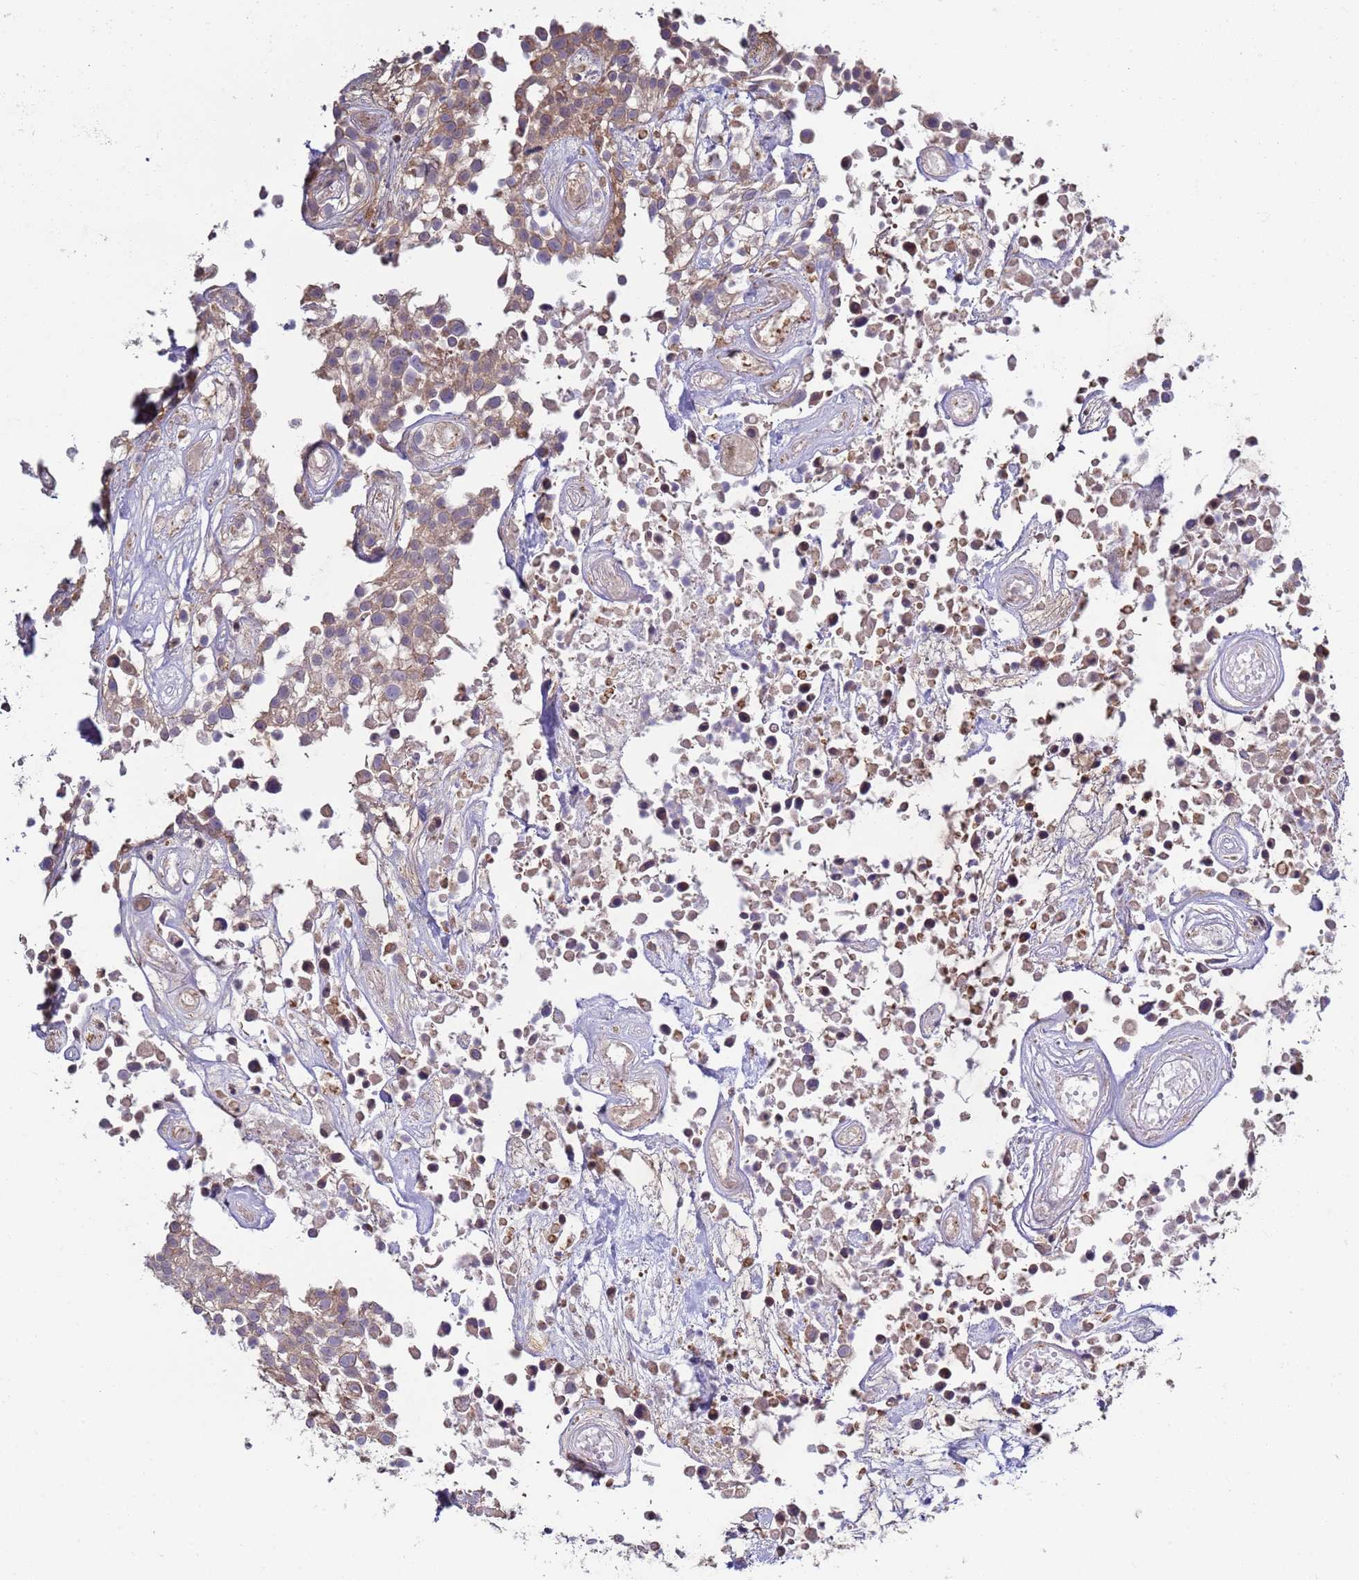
{"staining": {"intensity": "moderate", "quantity": "<25%", "location": "cytoplasmic/membranous"}, "tissue": "urothelial cancer", "cell_type": "Tumor cells", "image_type": "cancer", "snomed": [{"axis": "morphology", "description": "Urothelial carcinoma, High grade"}, {"axis": "topography", "description": "Urinary bladder"}], "caption": "Brown immunohistochemical staining in urothelial carcinoma (high-grade) demonstrates moderate cytoplasmic/membranous expression in approximately <25% of tumor cells.", "gene": "DIP2B", "patient": {"sex": "male", "age": 56}}